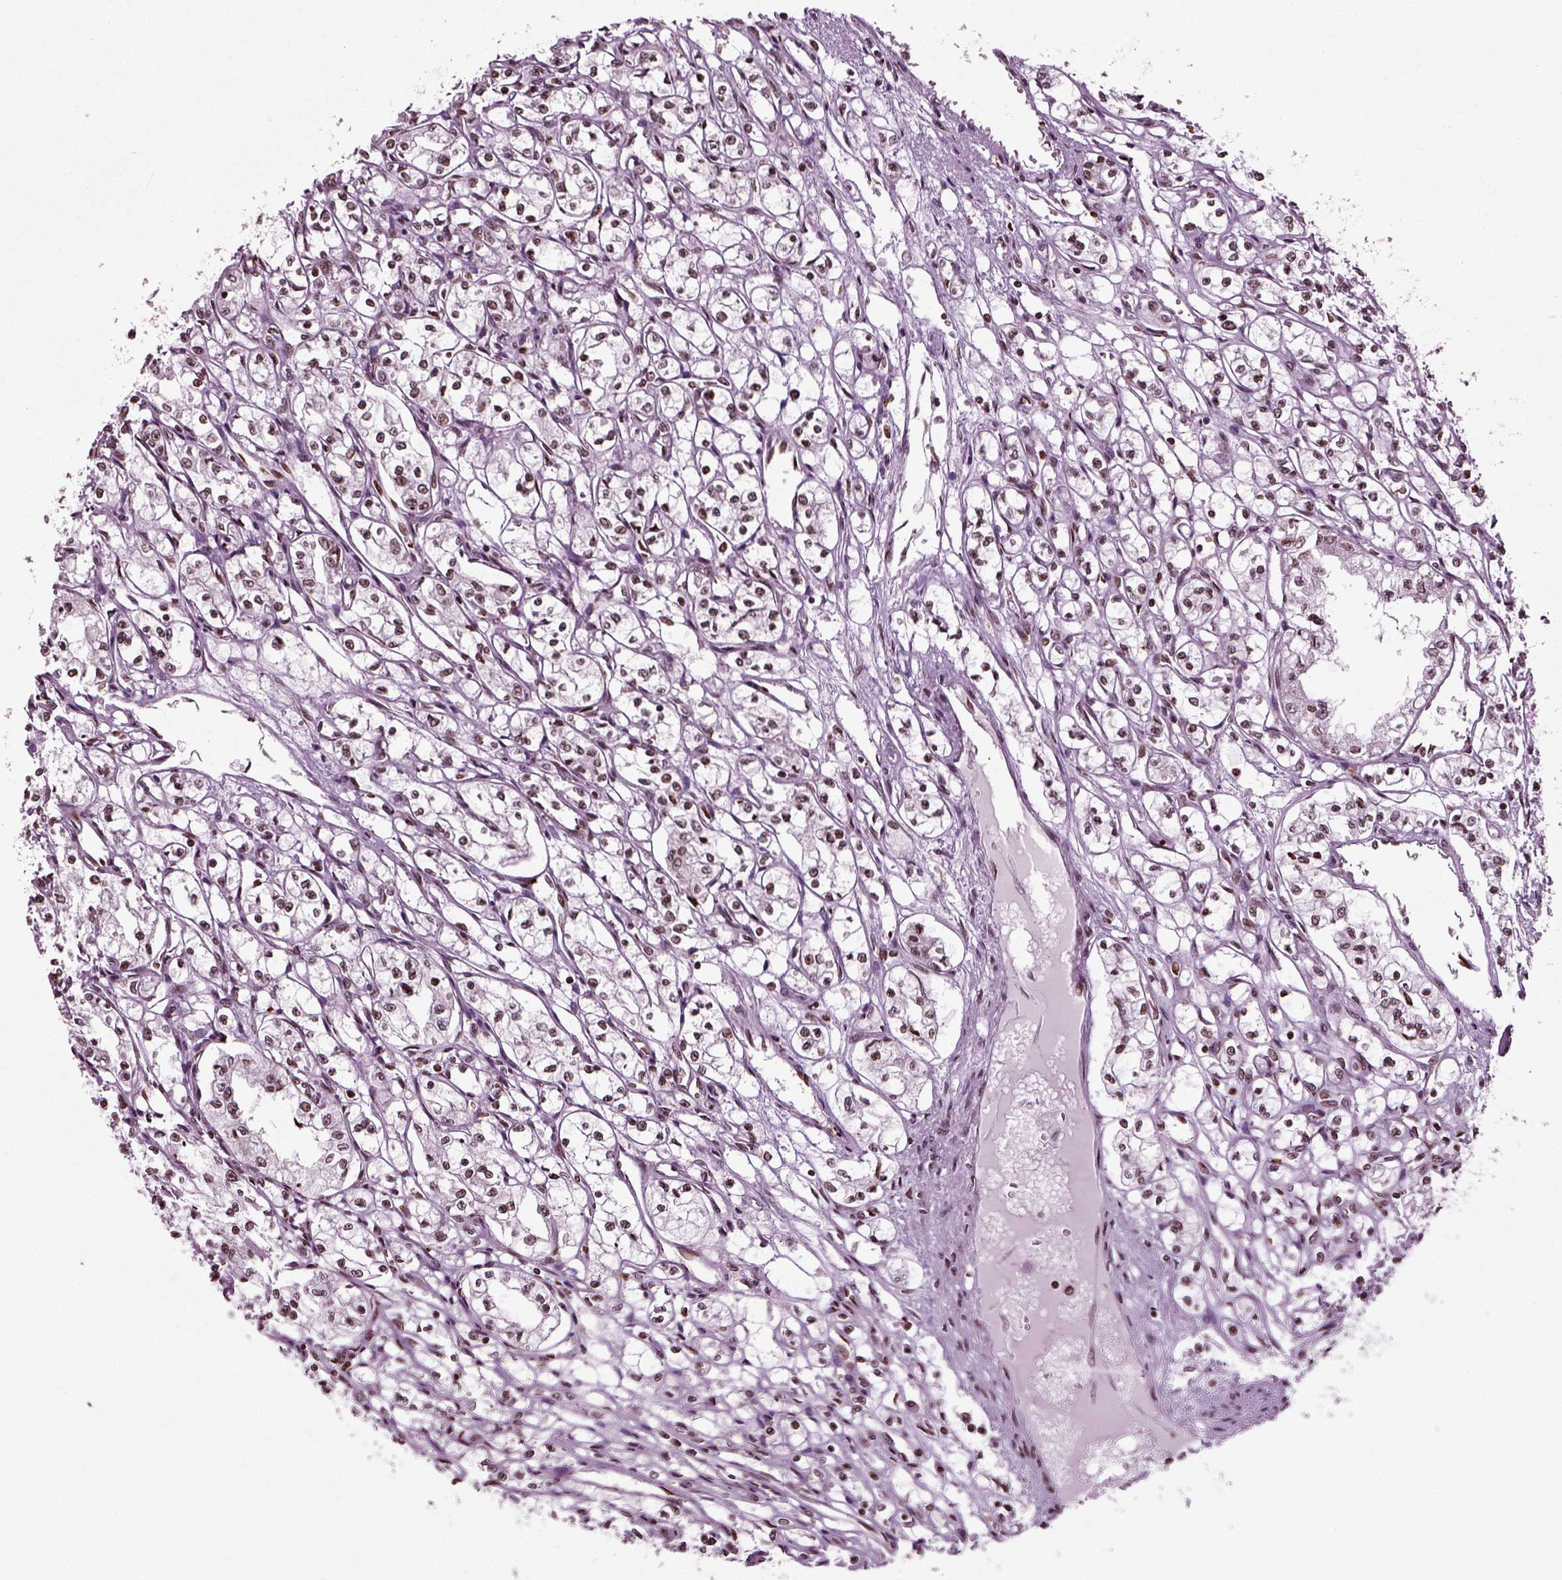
{"staining": {"intensity": "moderate", "quantity": "<25%", "location": "nuclear"}, "tissue": "renal cancer", "cell_type": "Tumor cells", "image_type": "cancer", "snomed": [{"axis": "morphology", "description": "Adenocarcinoma, NOS"}, {"axis": "topography", "description": "Kidney"}], "caption": "Immunohistochemical staining of human renal cancer displays low levels of moderate nuclear protein staining in about <25% of tumor cells. Using DAB (brown) and hematoxylin (blue) stains, captured at high magnification using brightfield microscopy.", "gene": "HEYL", "patient": {"sex": "male", "age": 56}}